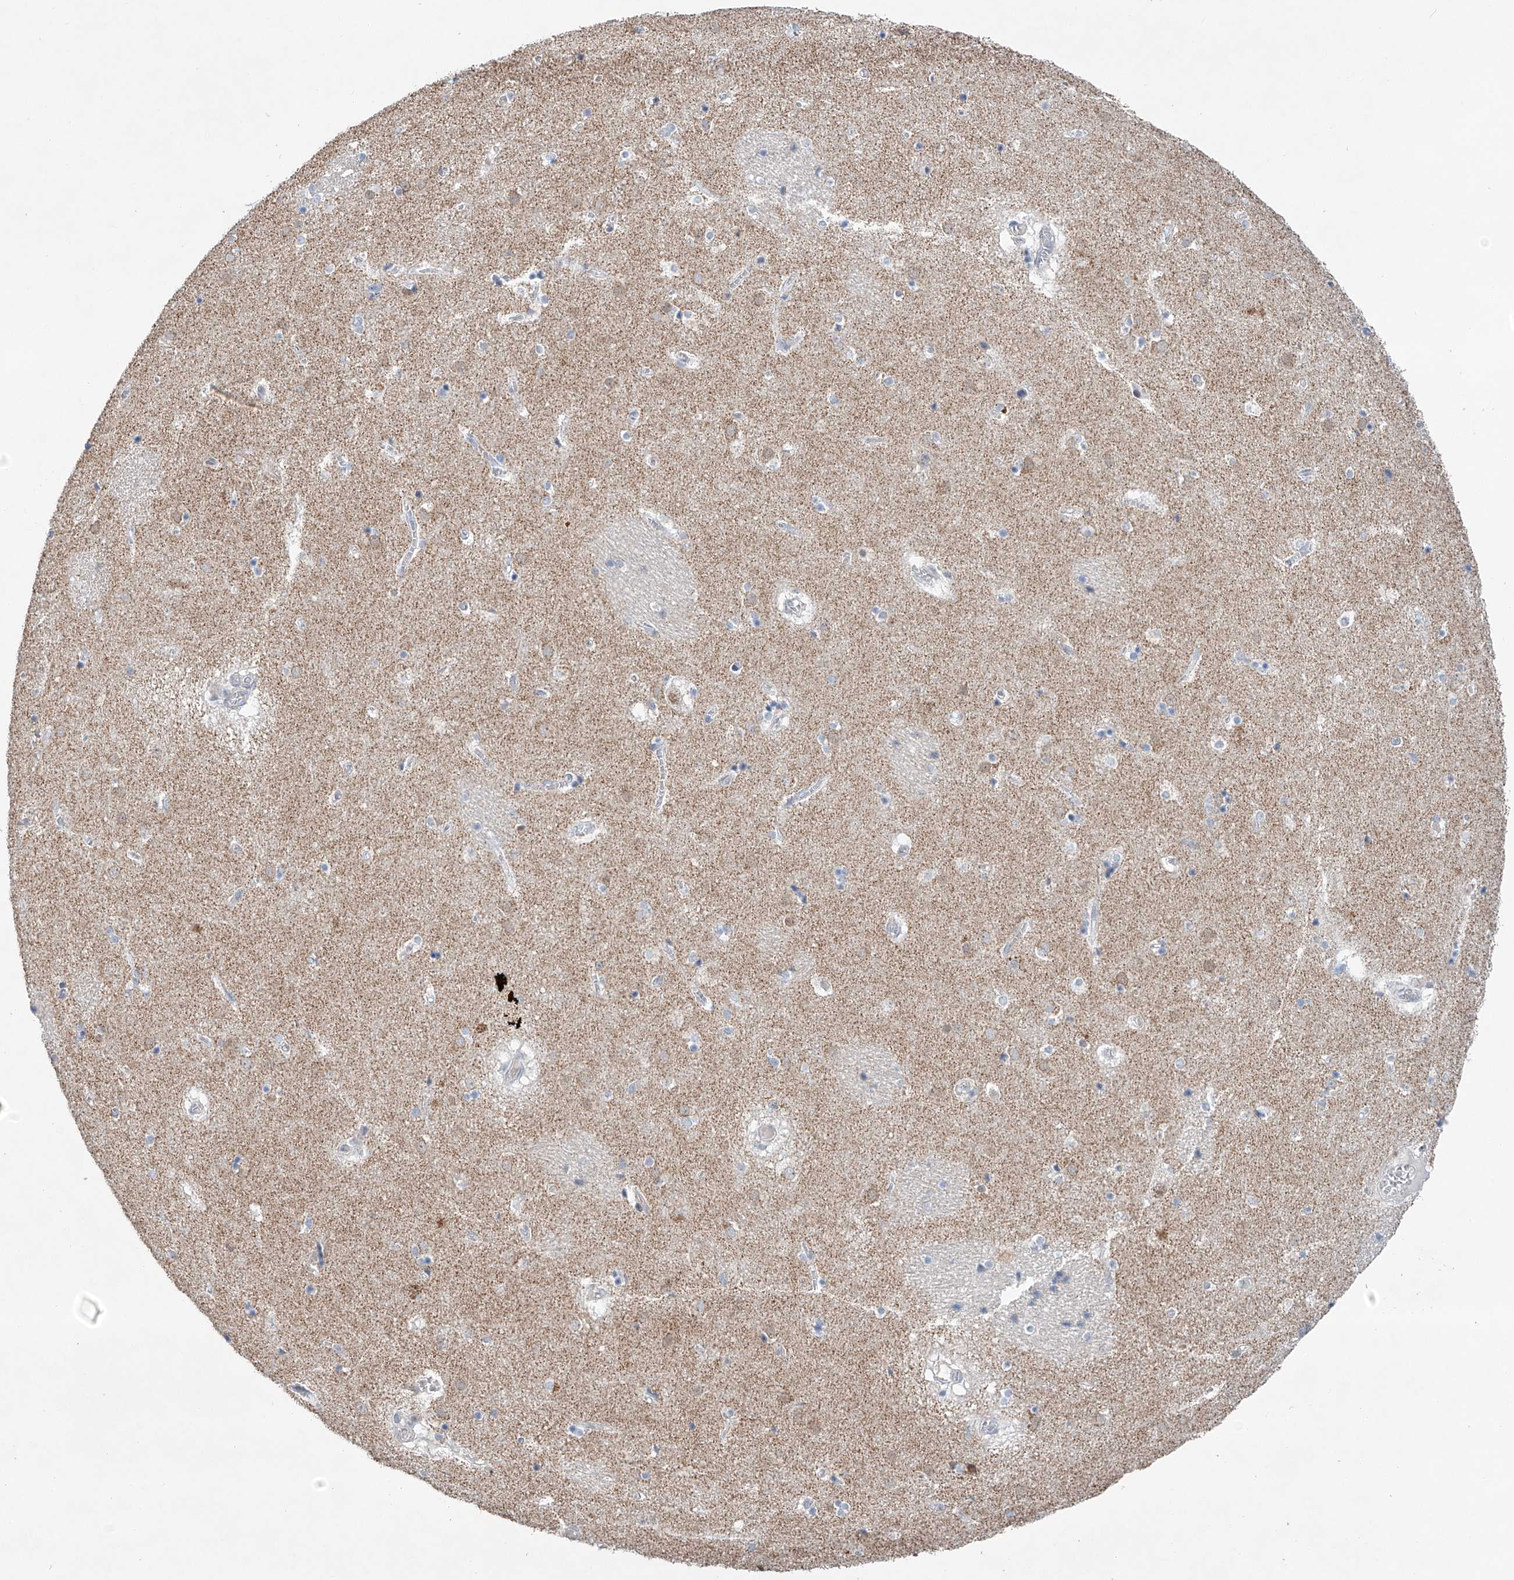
{"staining": {"intensity": "negative", "quantity": "none", "location": "none"}, "tissue": "caudate", "cell_type": "Glial cells", "image_type": "normal", "snomed": [{"axis": "morphology", "description": "Normal tissue, NOS"}, {"axis": "topography", "description": "Lateral ventricle wall"}], "caption": "Immunohistochemistry image of benign caudate: human caudate stained with DAB shows no significant protein staining in glial cells.", "gene": "KLF15", "patient": {"sex": "male", "age": 70}}